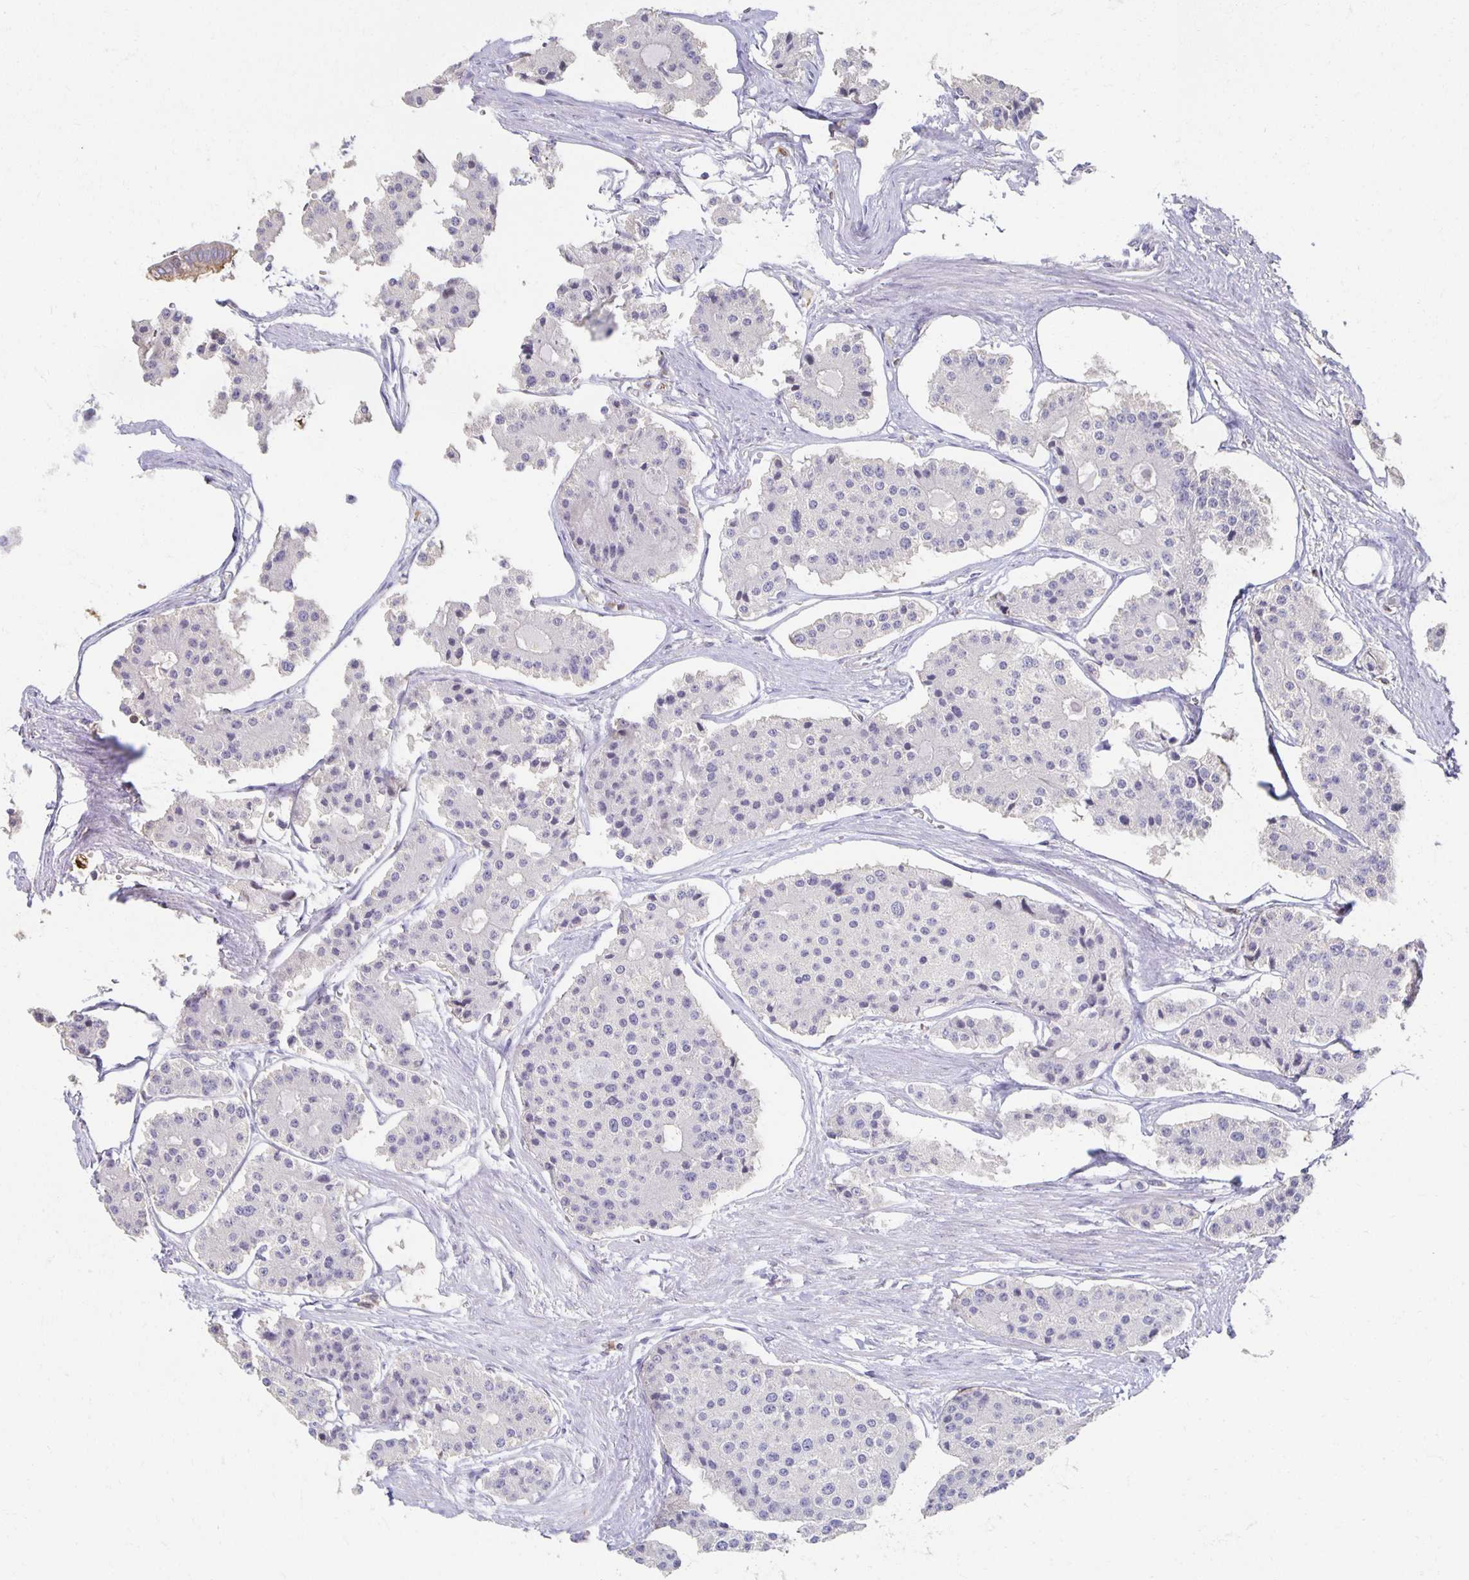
{"staining": {"intensity": "negative", "quantity": "none", "location": "none"}, "tissue": "carcinoid", "cell_type": "Tumor cells", "image_type": "cancer", "snomed": [{"axis": "morphology", "description": "Carcinoid, malignant, NOS"}, {"axis": "topography", "description": "Small intestine"}], "caption": "DAB (3,3'-diaminobenzidine) immunohistochemical staining of carcinoid reveals no significant staining in tumor cells.", "gene": "ZNF692", "patient": {"sex": "female", "age": 65}}